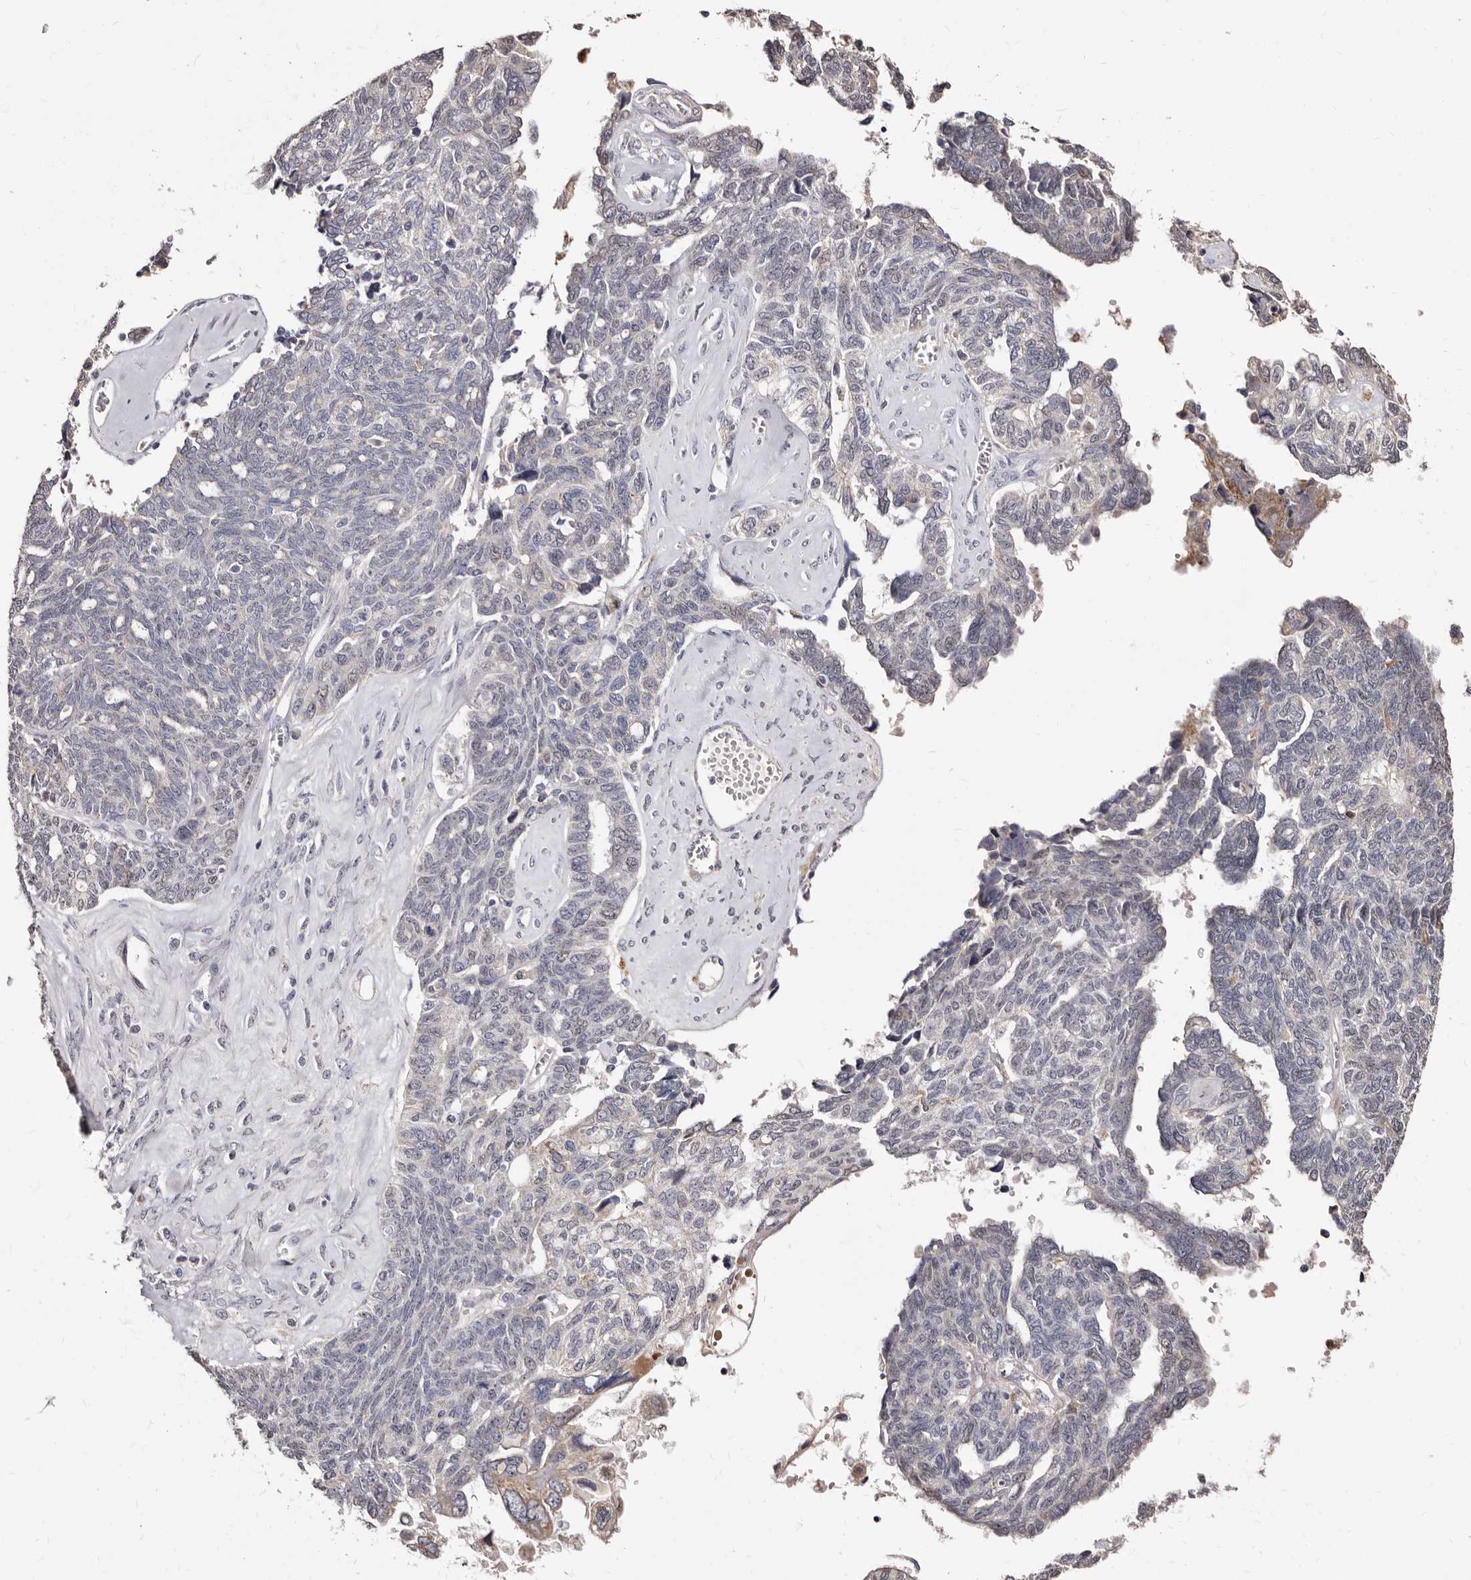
{"staining": {"intensity": "negative", "quantity": "none", "location": "none"}, "tissue": "ovarian cancer", "cell_type": "Tumor cells", "image_type": "cancer", "snomed": [{"axis": "morphology", "description": "Cystadenocarcinoma, serous, NOS"}, {"axis": "topography", "description": "Ovary"}], "caption": "IHC of human ovarian serous cystadenocarcinoma exhibits no positivity in tumor cells.", "gene": "PTAFR", "patient": {"sex": "female", "age": 79}}